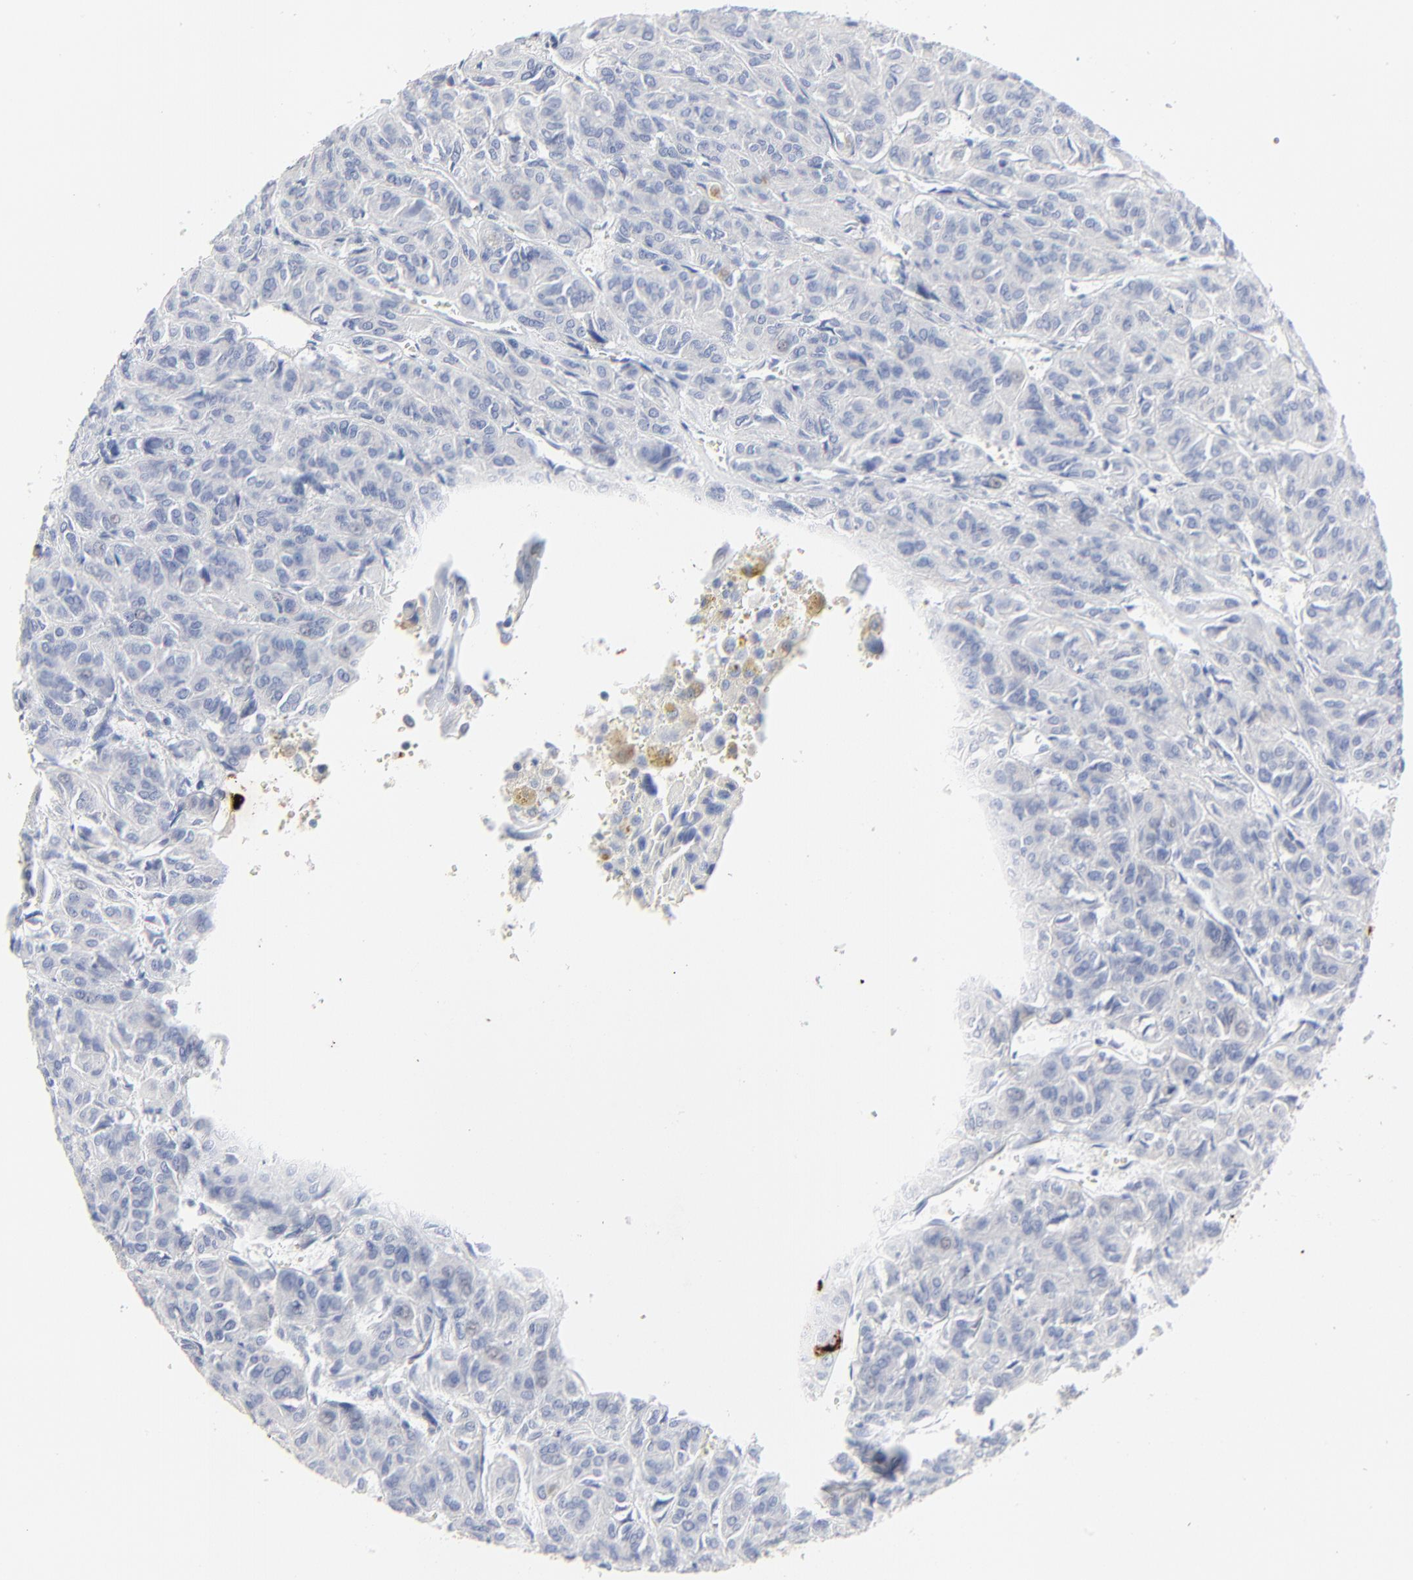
{"staining": {"intensity": "negative", "quantity": "none", "location": "none"}, "tissue": "thyroid cancer", "cell_type": "Tumor cells", "image_type": "cancer", "snomed": [{"axis": "morphology", "description": "Follicular adenoma carcinoma, NOS"}, {"axis": "topography", "description": "Thyroid gland"}], "caption": "This is an immunohistochemistry (IHC) image of thyroid cancer. There is no positivity in tumor cells.", "gene": "LCN2", "patient": {"sex": "female", "age": 71}}